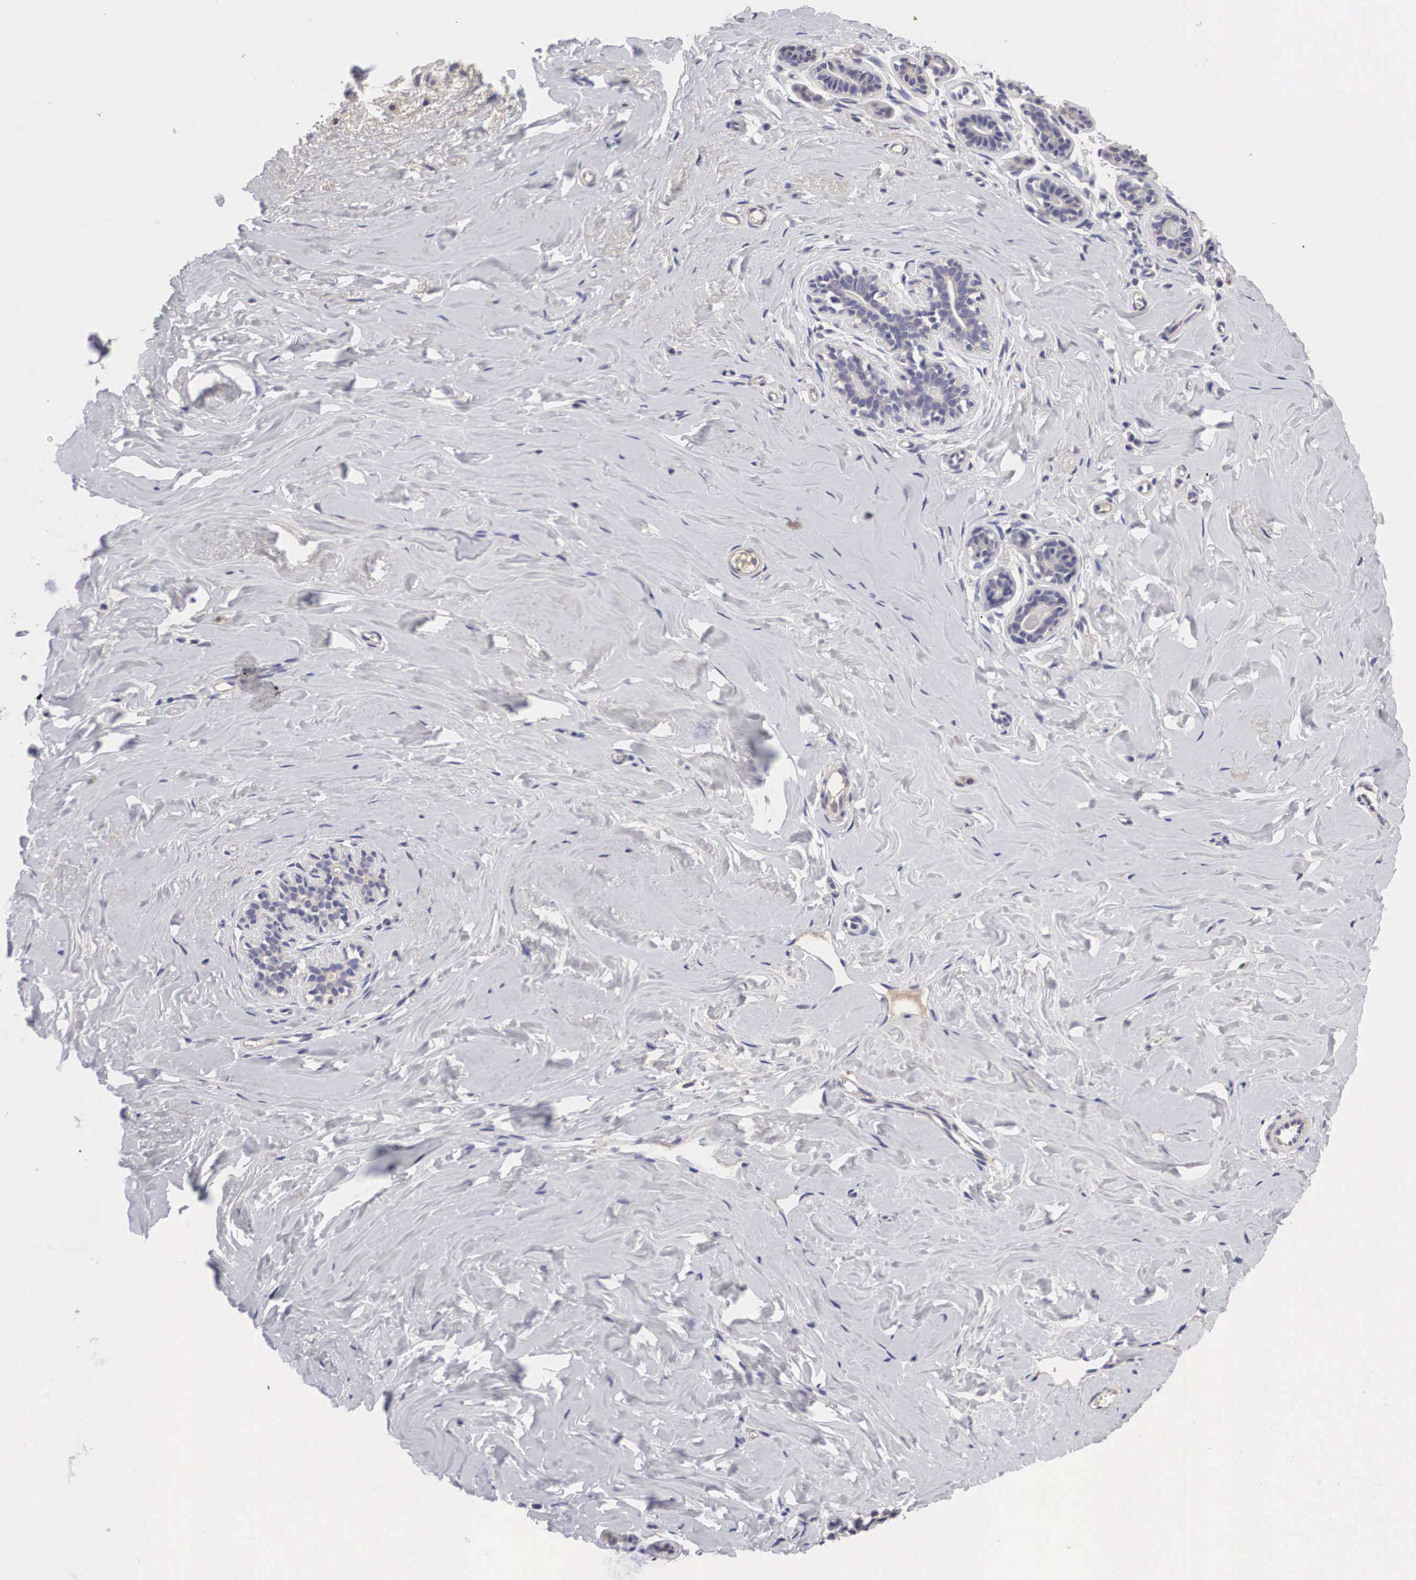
{"staining": {"intensity": "negative", "quantity": "none", "location": "none"}, "tissue": "breast", "cell_type": "Adipocytes", "image_type": "normal", "snomed": [{"axis": "morphology", "description": "Normal tissue, NOS"}, {"axis": "topography", "description": "Breast"}], "caption": "High power microscopy micrograph of an IHC photomicrograph of benign breast, revealing no significant expression in adipocytes. (Stains: DAB (3,3'-diaminobenzidine) IHC with hematoxylin counter stain, Microscopy: brightfield microscopy at high magnification).", "gene": "ABHD4", "patient": {"sex": "female", "age": 45}}